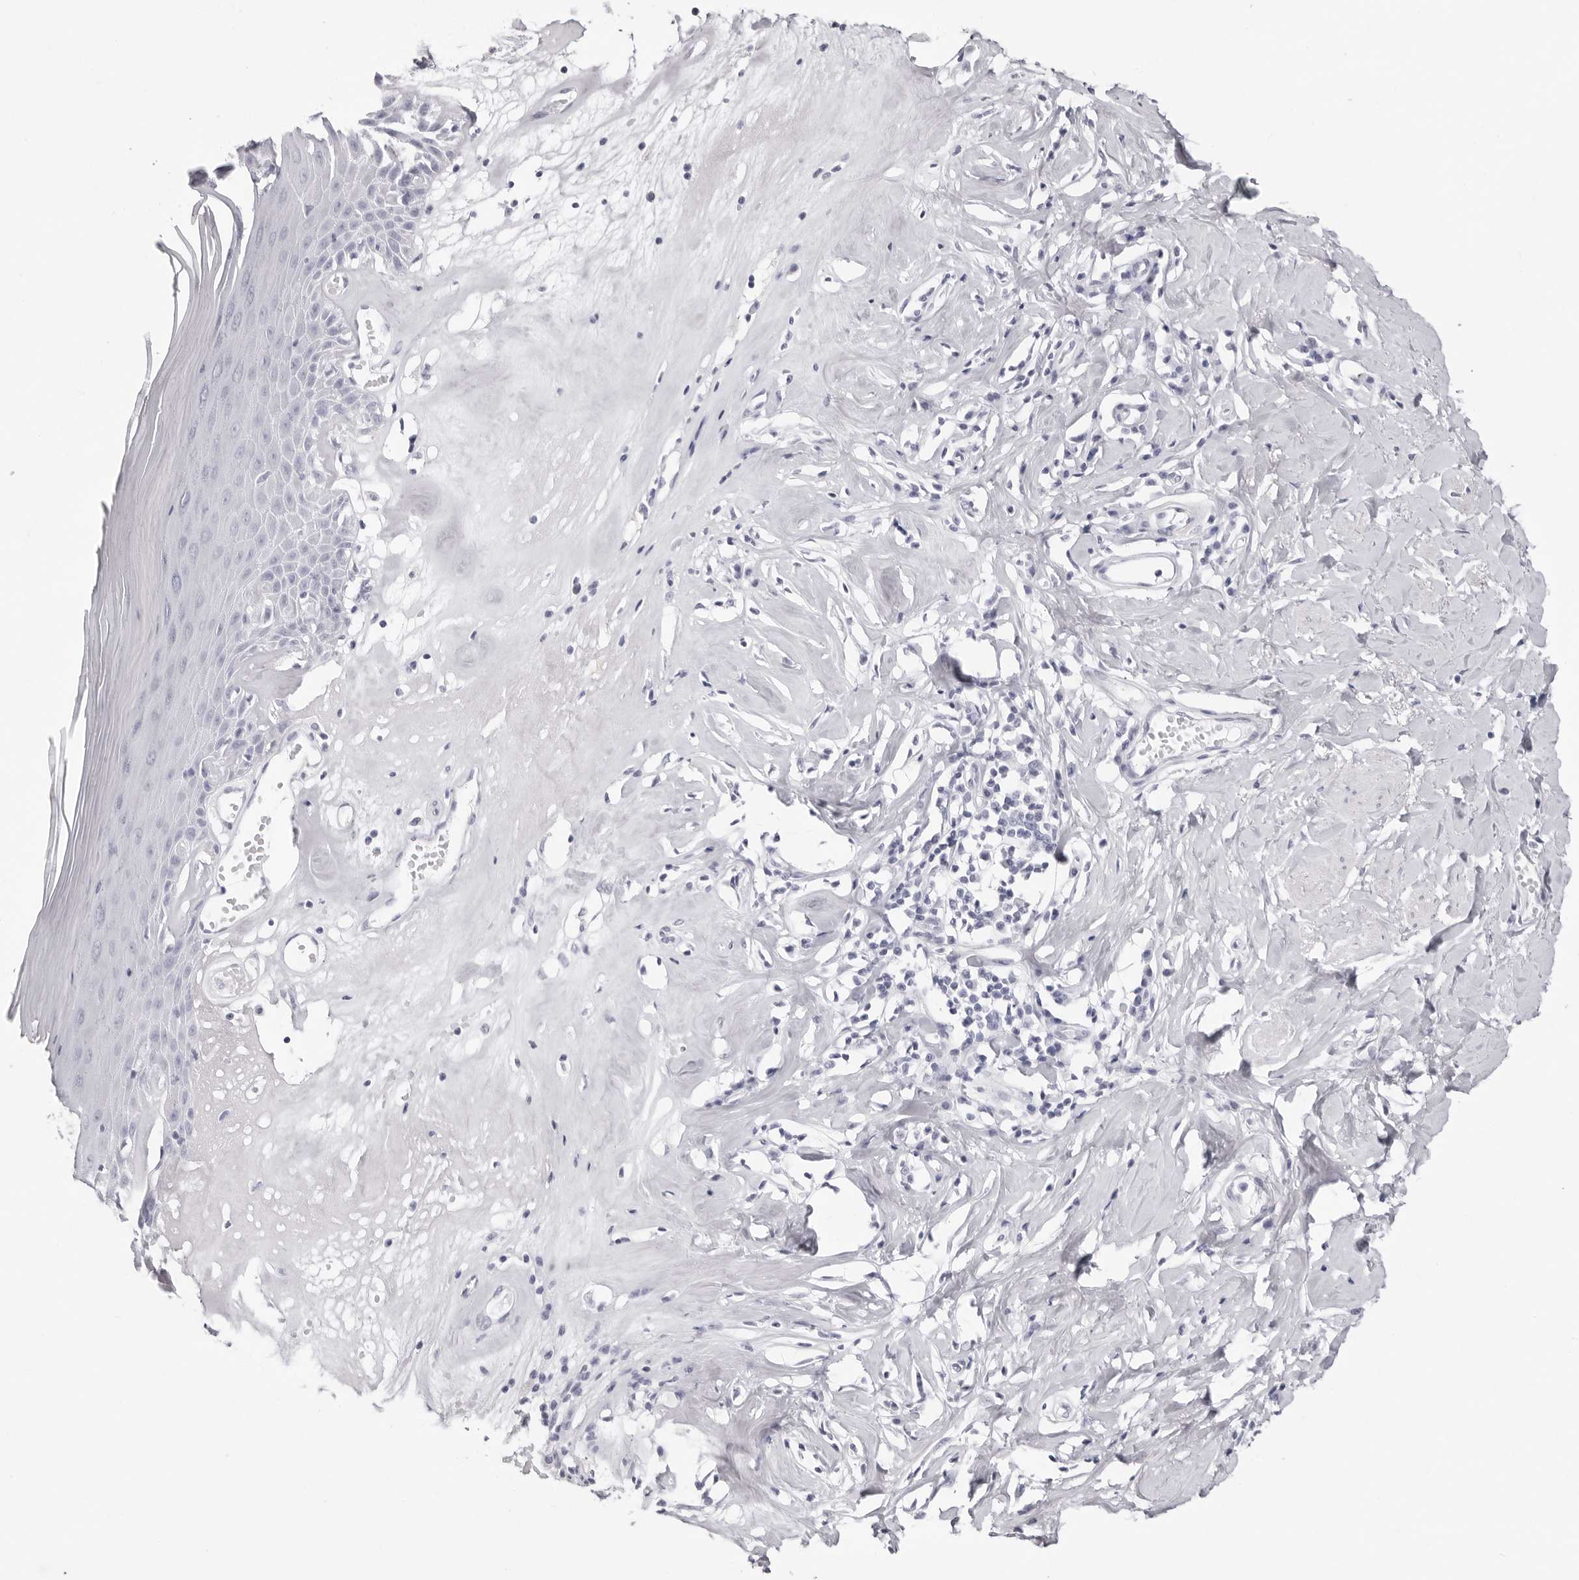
{"staining": {"intensity": "negative", "quantity": "none", "location": "none"}, "tissue": "skin", "cell_type": "Epidermal cells", "image_type": "normal", "snomed": [{"axis": "morphology", "description": "Normal tissue, NOS"}, {"axis": "morphology", "description": "Inflammation, NOS"}, {"axis": "topography", "description": "Vulva"}], "caption": "DAB immunohistochemical staining of benign human skin reveals no significant expression in epidermal cells.", "gene": "INSL3", "patient": {"sex": "female", "age": 84}}